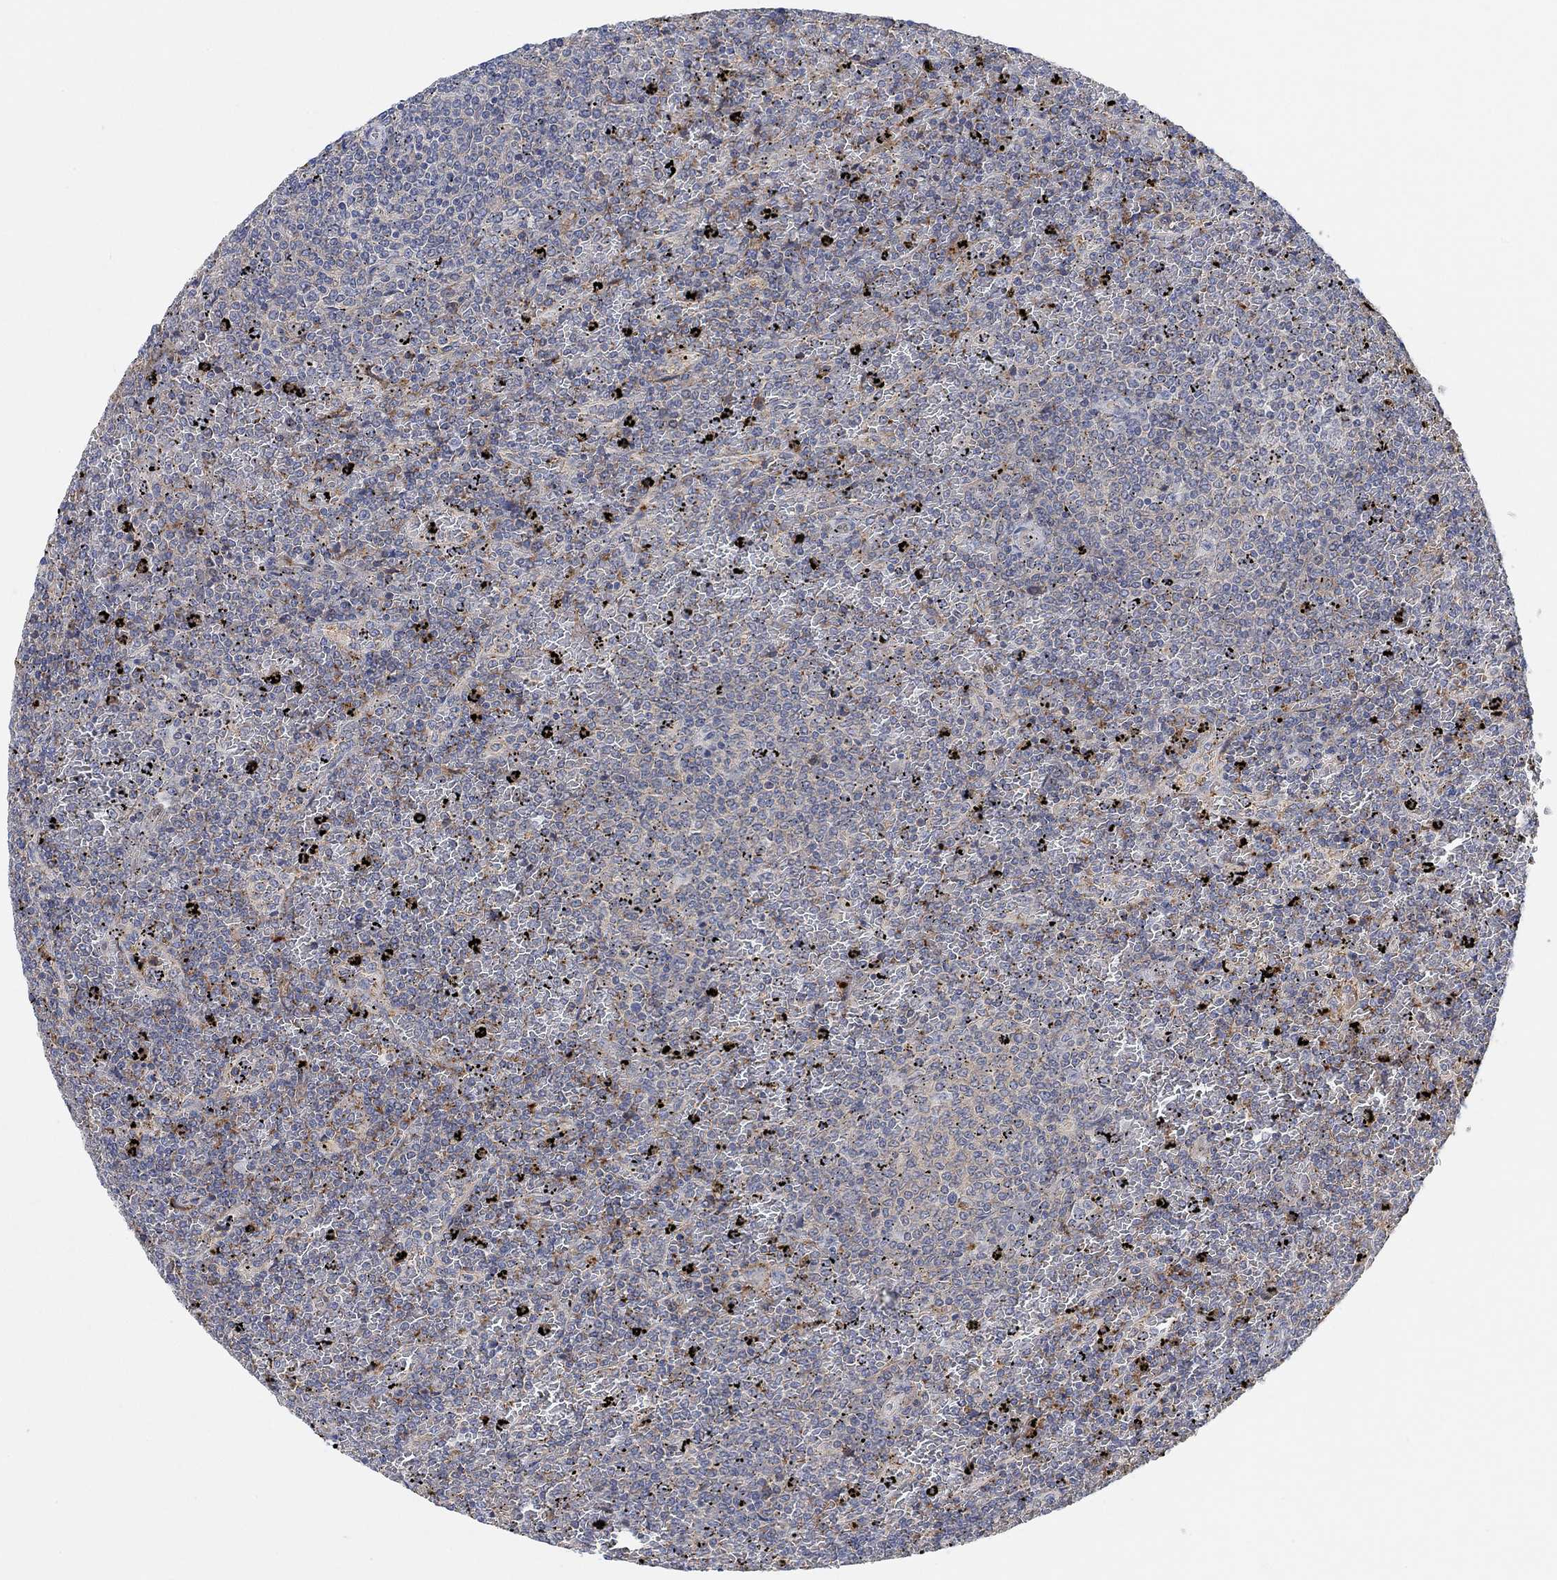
{"staining": {"intensity": "negative", "quantity": "none", "location": "none"}, "tissue": "lymphoma", "cell_type": "Tumor cells", "image_type": "cancer", "snomed": [{"axis": "morphology", "description": "Malignant lymphoma, non-Hodgkin's type, Low grade"}, {"axis": "topography", "description": "Spleen"}], "caption": "DAB immunohistochemical staining of lymphoma reveals no significant positivity in tumor cells.", "gene": "PMFBP1", "patient": {"sex": "female", "age": 77}}